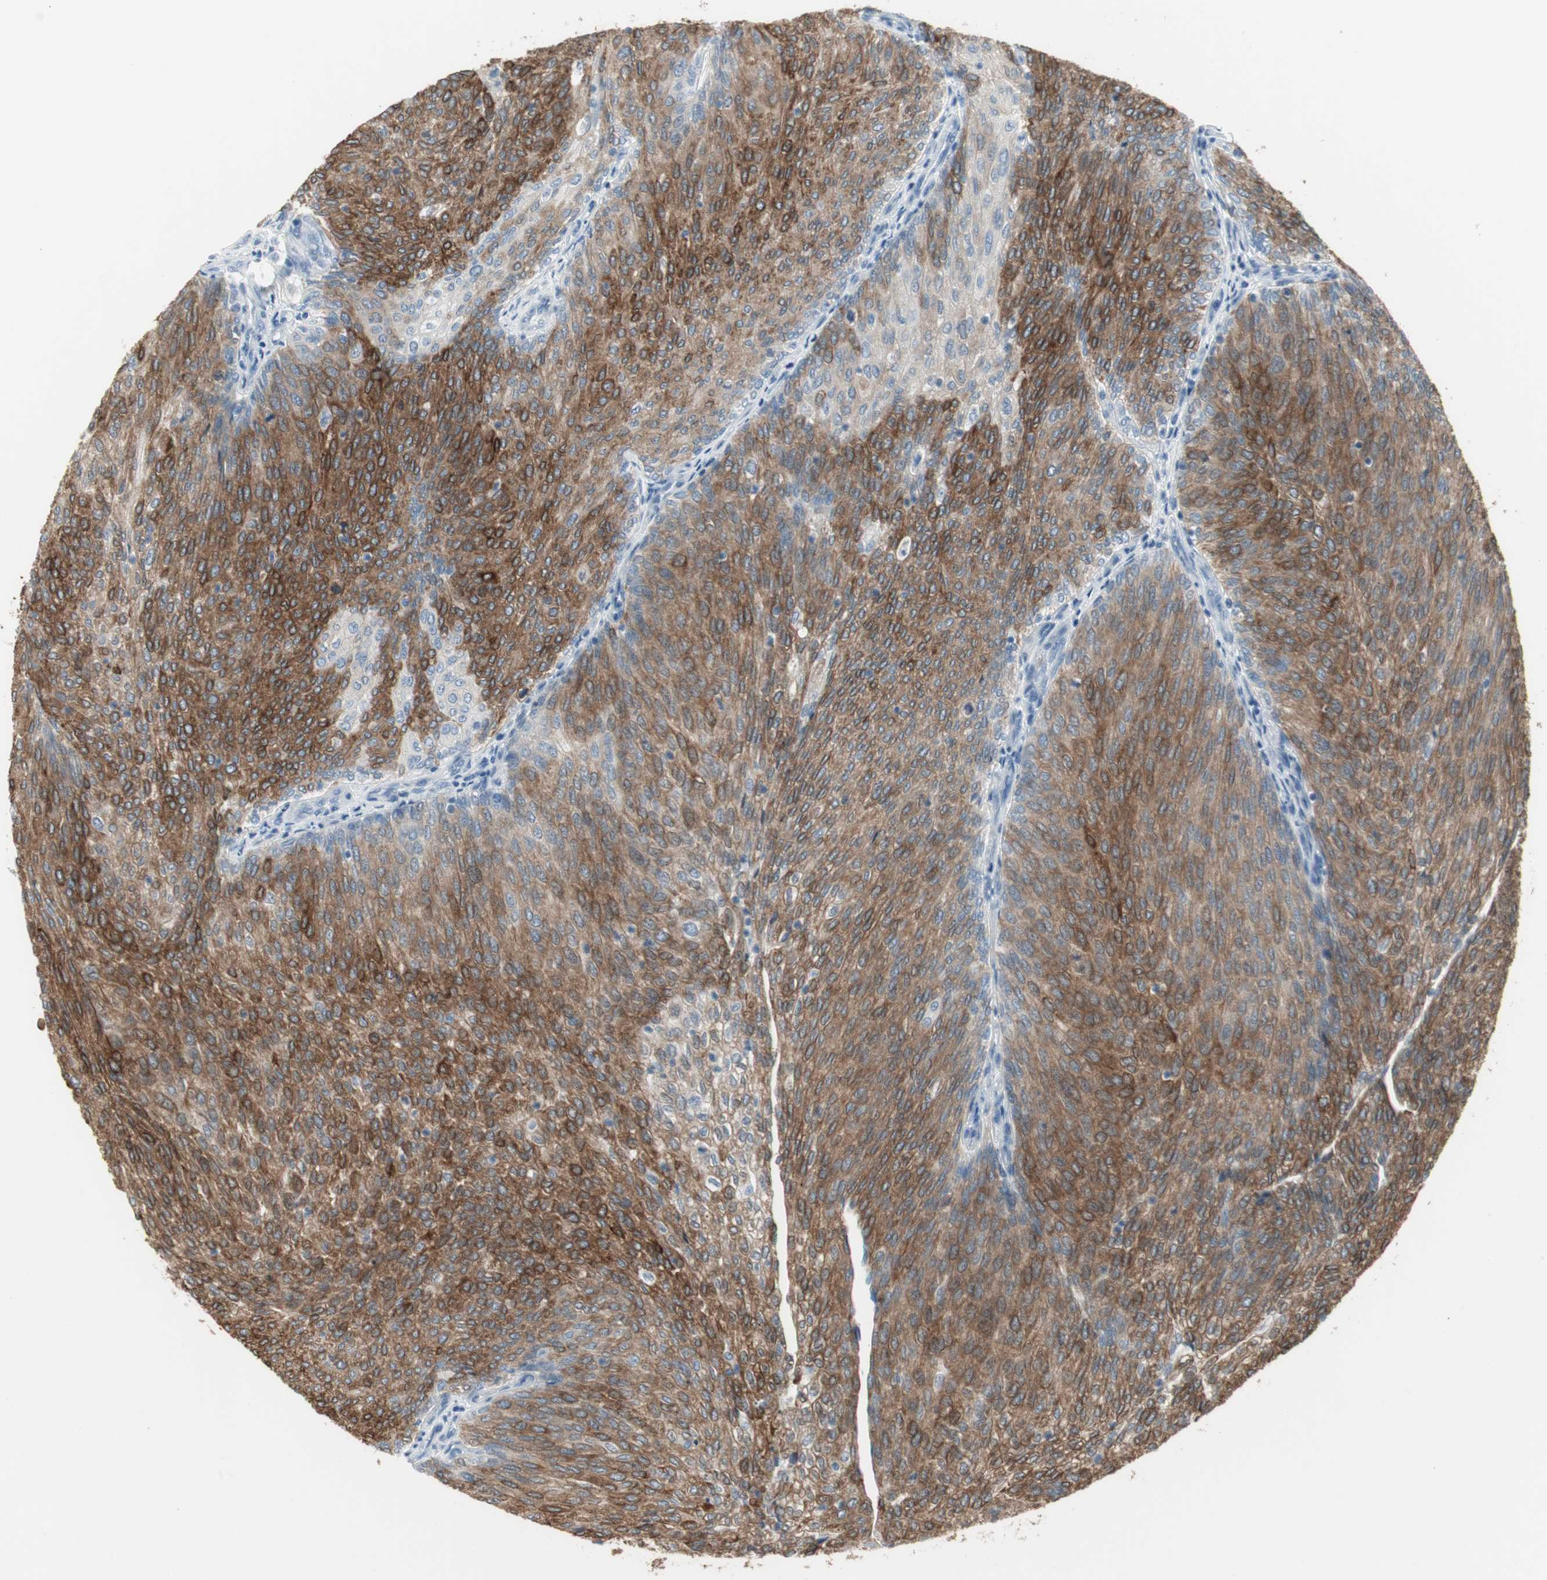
{"staining": {"intensity": "strong", "quantity": ">75%", "location": "cytoplasmic/membranous"}, "tissue": "urothelial cancer", "cell_type": "Tumor cells", "image_type": "cancer", "snomed": [{"axis": "morphology", "description": "Urothelial carcinoma, Low grade"}, {"axis": "topography", "description": "Urinary bladder"}], "caption": "High-magnification brightfield microscopy of urothelial cancer stained with DAB (3,3'-diaminobenzidine) (brown) and counterstained with hematoxylin (blue). tumor cells exhibit strong cytoplasmic/membranous positivity is appreciated in approximately>75% of cells. The staining is performed using DAB (3,3'-diaminobenzidine) brown chromogen to label protein expression. The nuclei are counter-stained blue using hematoxylin.", "gene": "AGR2", "patient": {"sex": "female", "age": 79}}